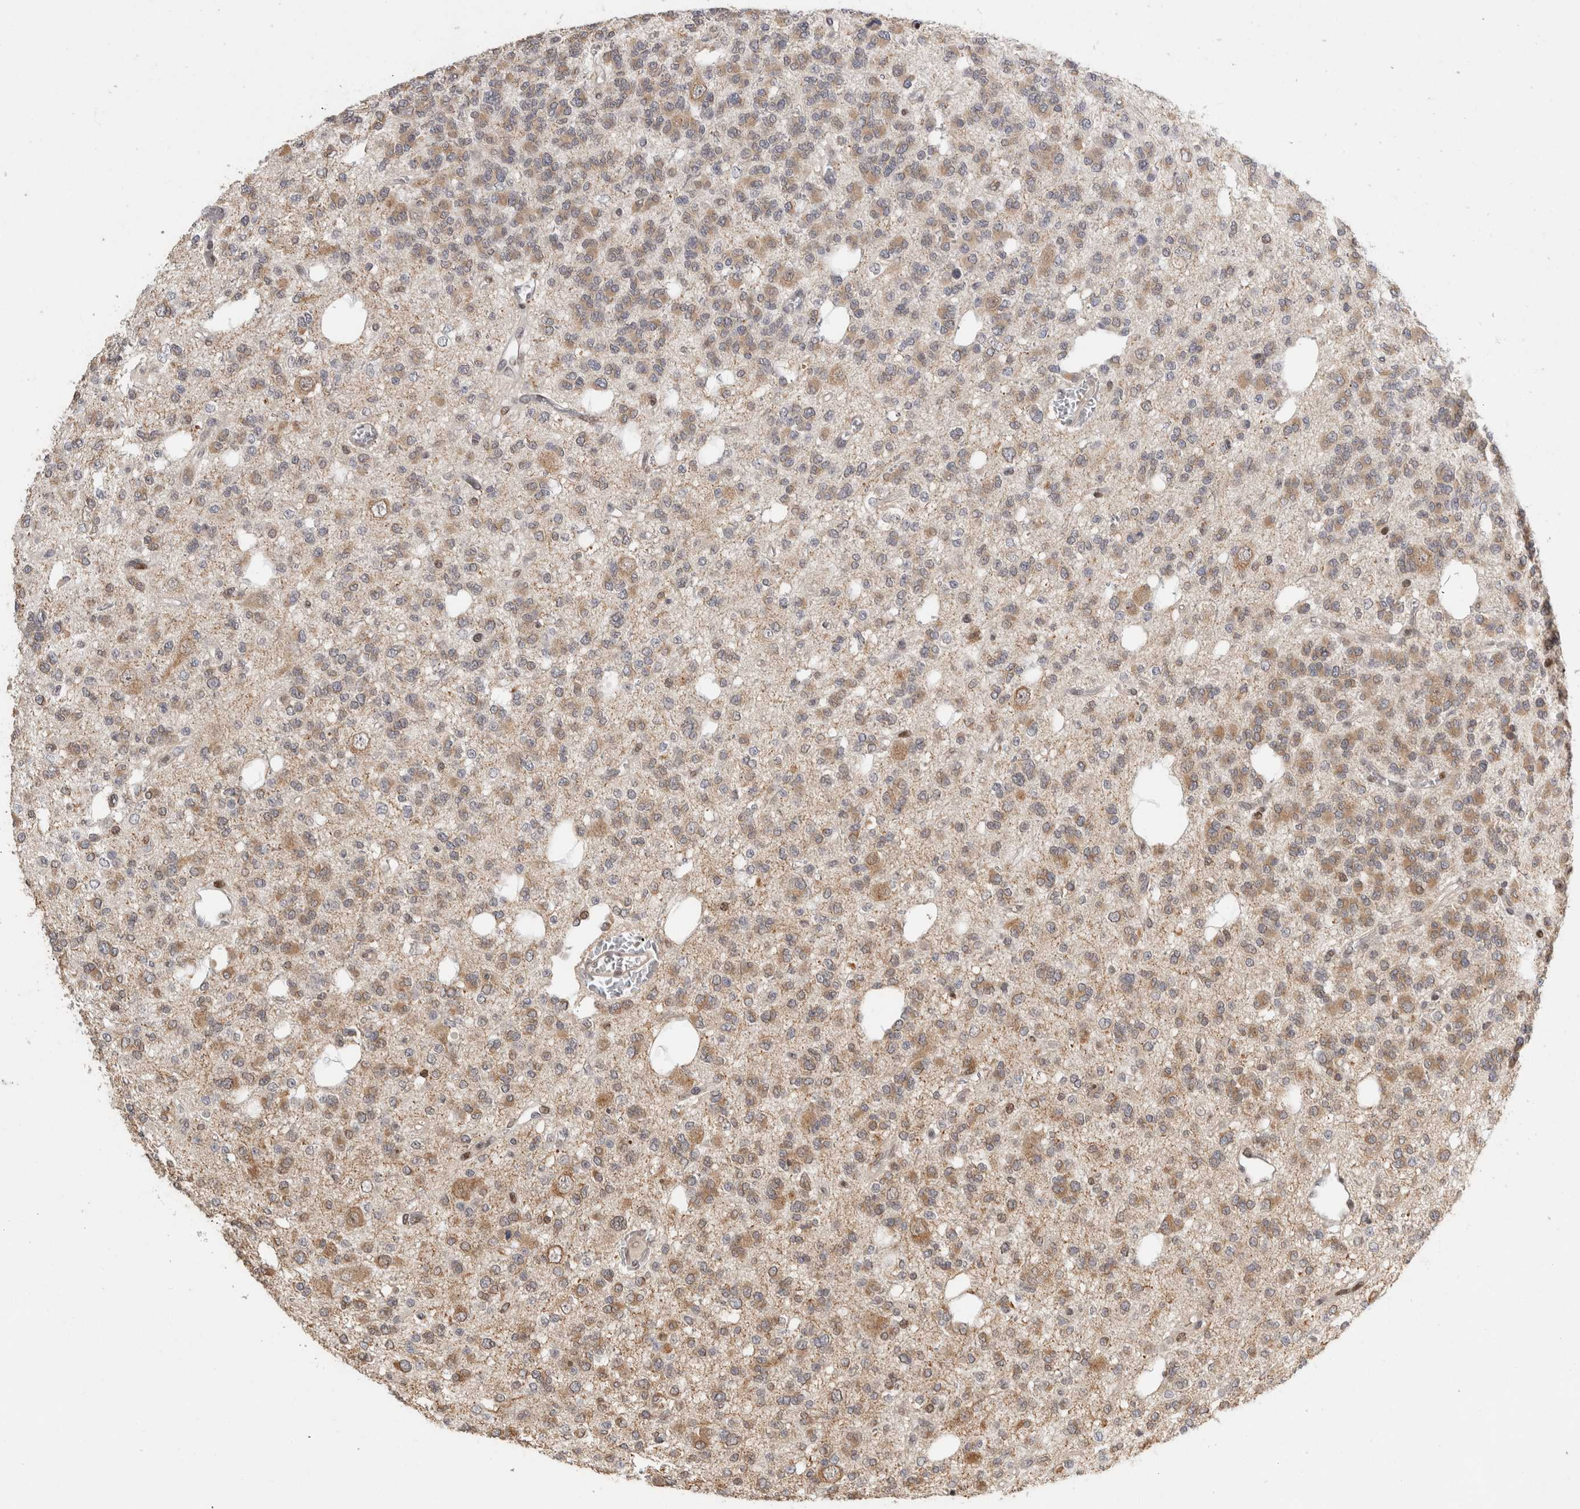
{"staining": {"intensity": "moderate", "quantity": "25%-75%", "location": "cytoplasmic/membranous"}, "tissue": "glioma", "cell_type": "Tumor cells", "image_type": "cancer", "snomed": [{"axis": "morphology", "description": "Glioma, malignant, Low grade"}, {"axis": "topography", "description": "Brain"}], "caption": "This is a micrograph of IHC staining of malignant low-grade glioma, which shows moderate positivity in the cytoplasmic/membranous of tumor cells.", "gene": "C8orf58", "patient": {"sex": "male", "age": 38}}